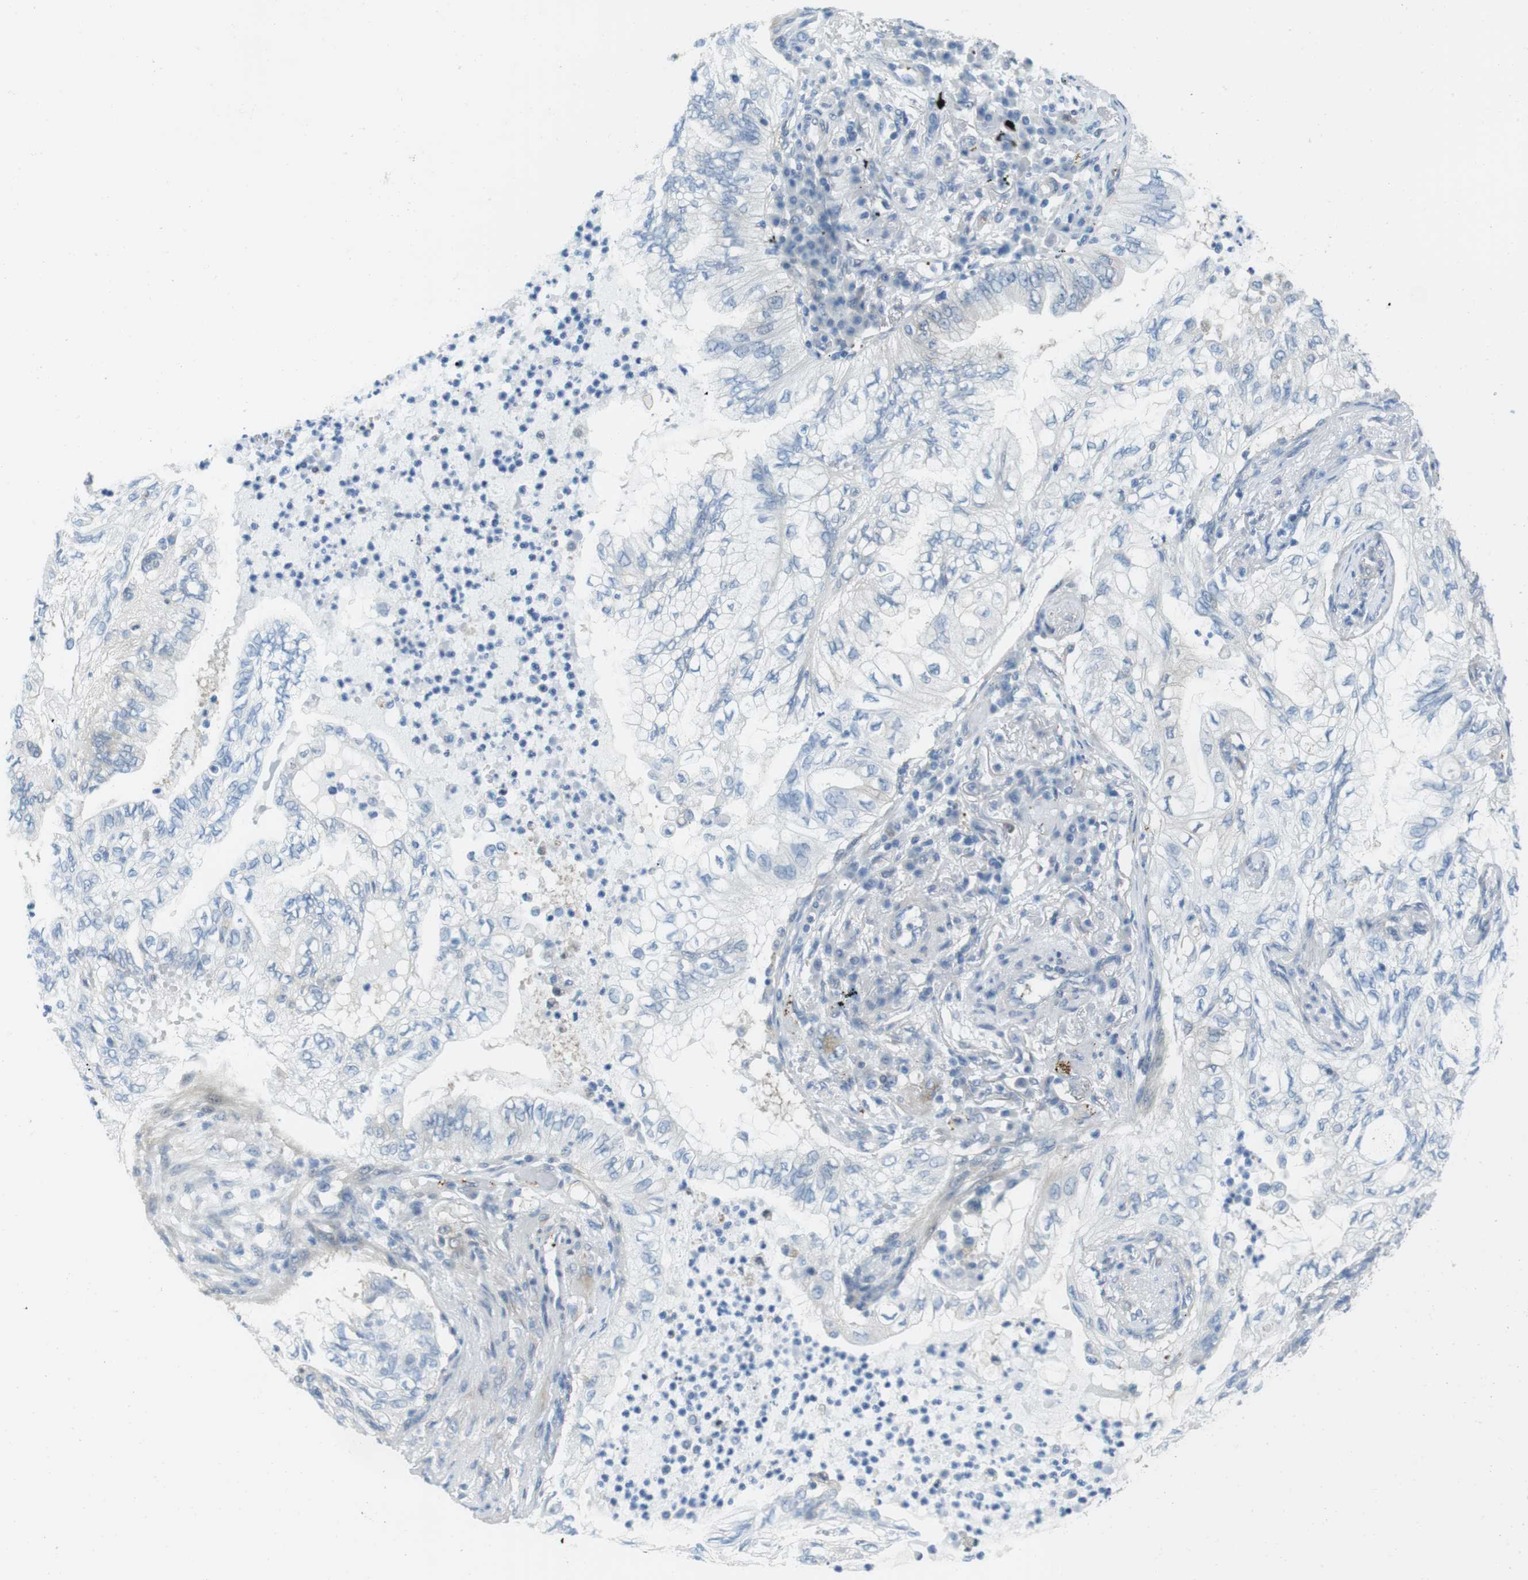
{"staining": {"intensity": "moderate", "quantity": "<25%", "location": "cytoplasmic/membranous"}, "tissue": "lung cancer", "cell_type": "Tumor cells", "image_type": "cancer", "snomed": [{"axis": "morphology", "description": "Normal tissue, NOS"}, {"axis": "morphology", "description": "Adenocarcinoma, NOS"}, {"axis": "topography", "description": "Bronchus"}, {"axis": "topography", "description": "Lung"}], "caption": "Protein expression analysis of human lung adenocarcinoma reveals moderate cytoplasmic/membranous expression in about <25% of tumor cells.", "gene": "CASP2", "patient": {"sex": "female", "age": 70}}